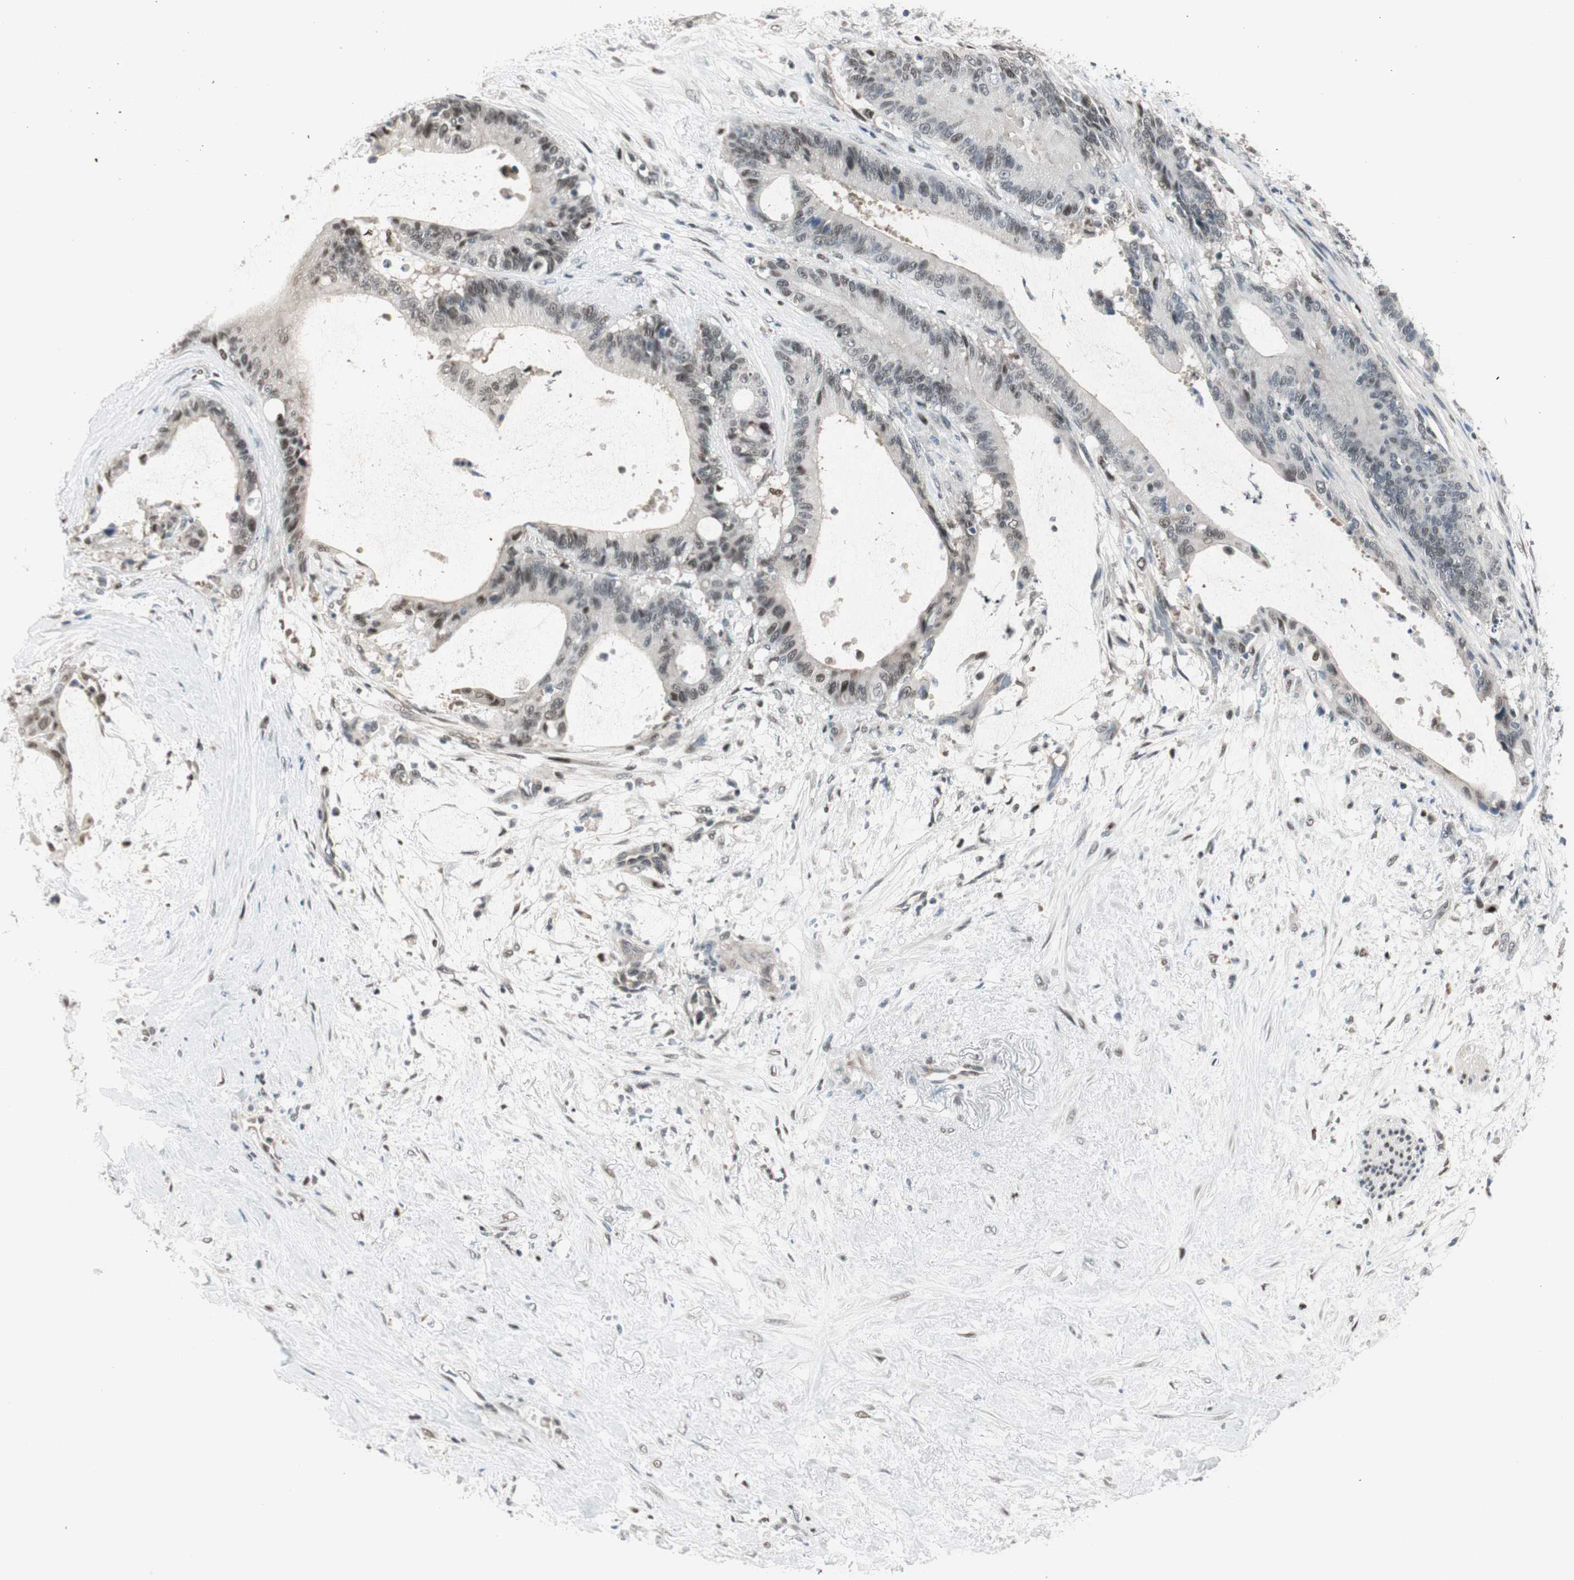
{"staining": {"intensity": "moderate", "quantity": "25%-75%", "location": "nuclear"}, "tissue": "liver cancer", "cell_type": "Tumor cells", "image_type": "cancer", "snomed": [{"axis": "morphology", "description": "Cholangiocarcinoma"}, {"axis": "topography", "description": "Liver"}], "caption": "Liver cholangiocarcinoma stained with DAB (3,3'-diaminobenzidine) immunohistochemistry demonstrates medium levels of moderate nuclear expression in approximately 25%-75% of tumor cells.", "gene": "LONP2", "patient": {"sex": "female", "age": 73}}